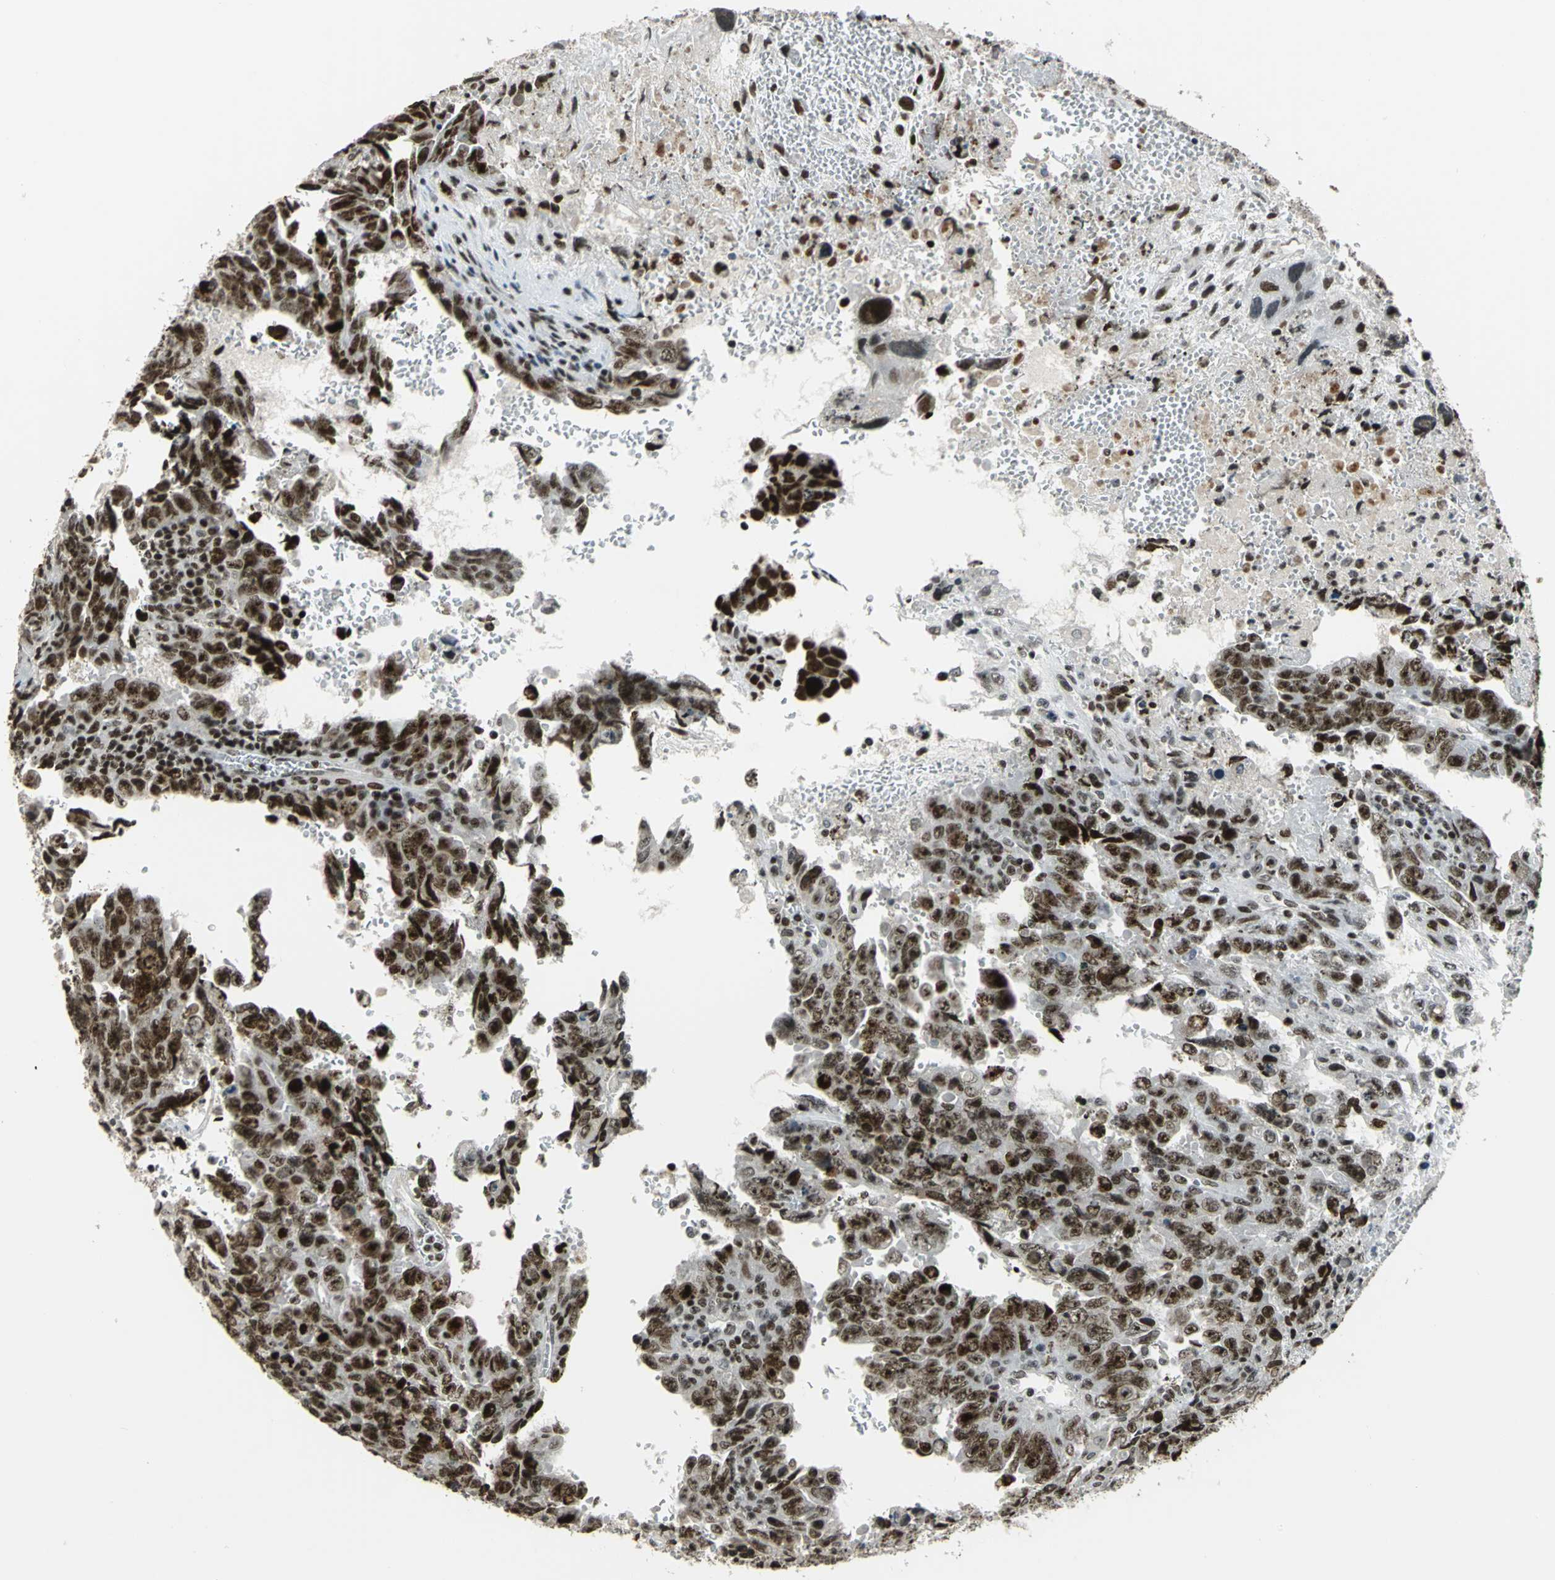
{"staining": {"intensity": "strong", "quantity": ">75%", "location": "nuclear"}, "tissue": "testis cancer", "cell_type": "Tumor cells", "image_type": "cancer", "snomed": [{"axis": "morphology", "description": "Carcinoma, Embryonal, NOS"}, {"axis": "topography", "description": "Testis"}], "caption": "A brown stain shows strong nuclear positivity of a protein in testis cancer (embryonal carcinoma) tumor cells.", "gene": "UBTF", "patient": {"sex": "male", "age": 28}}